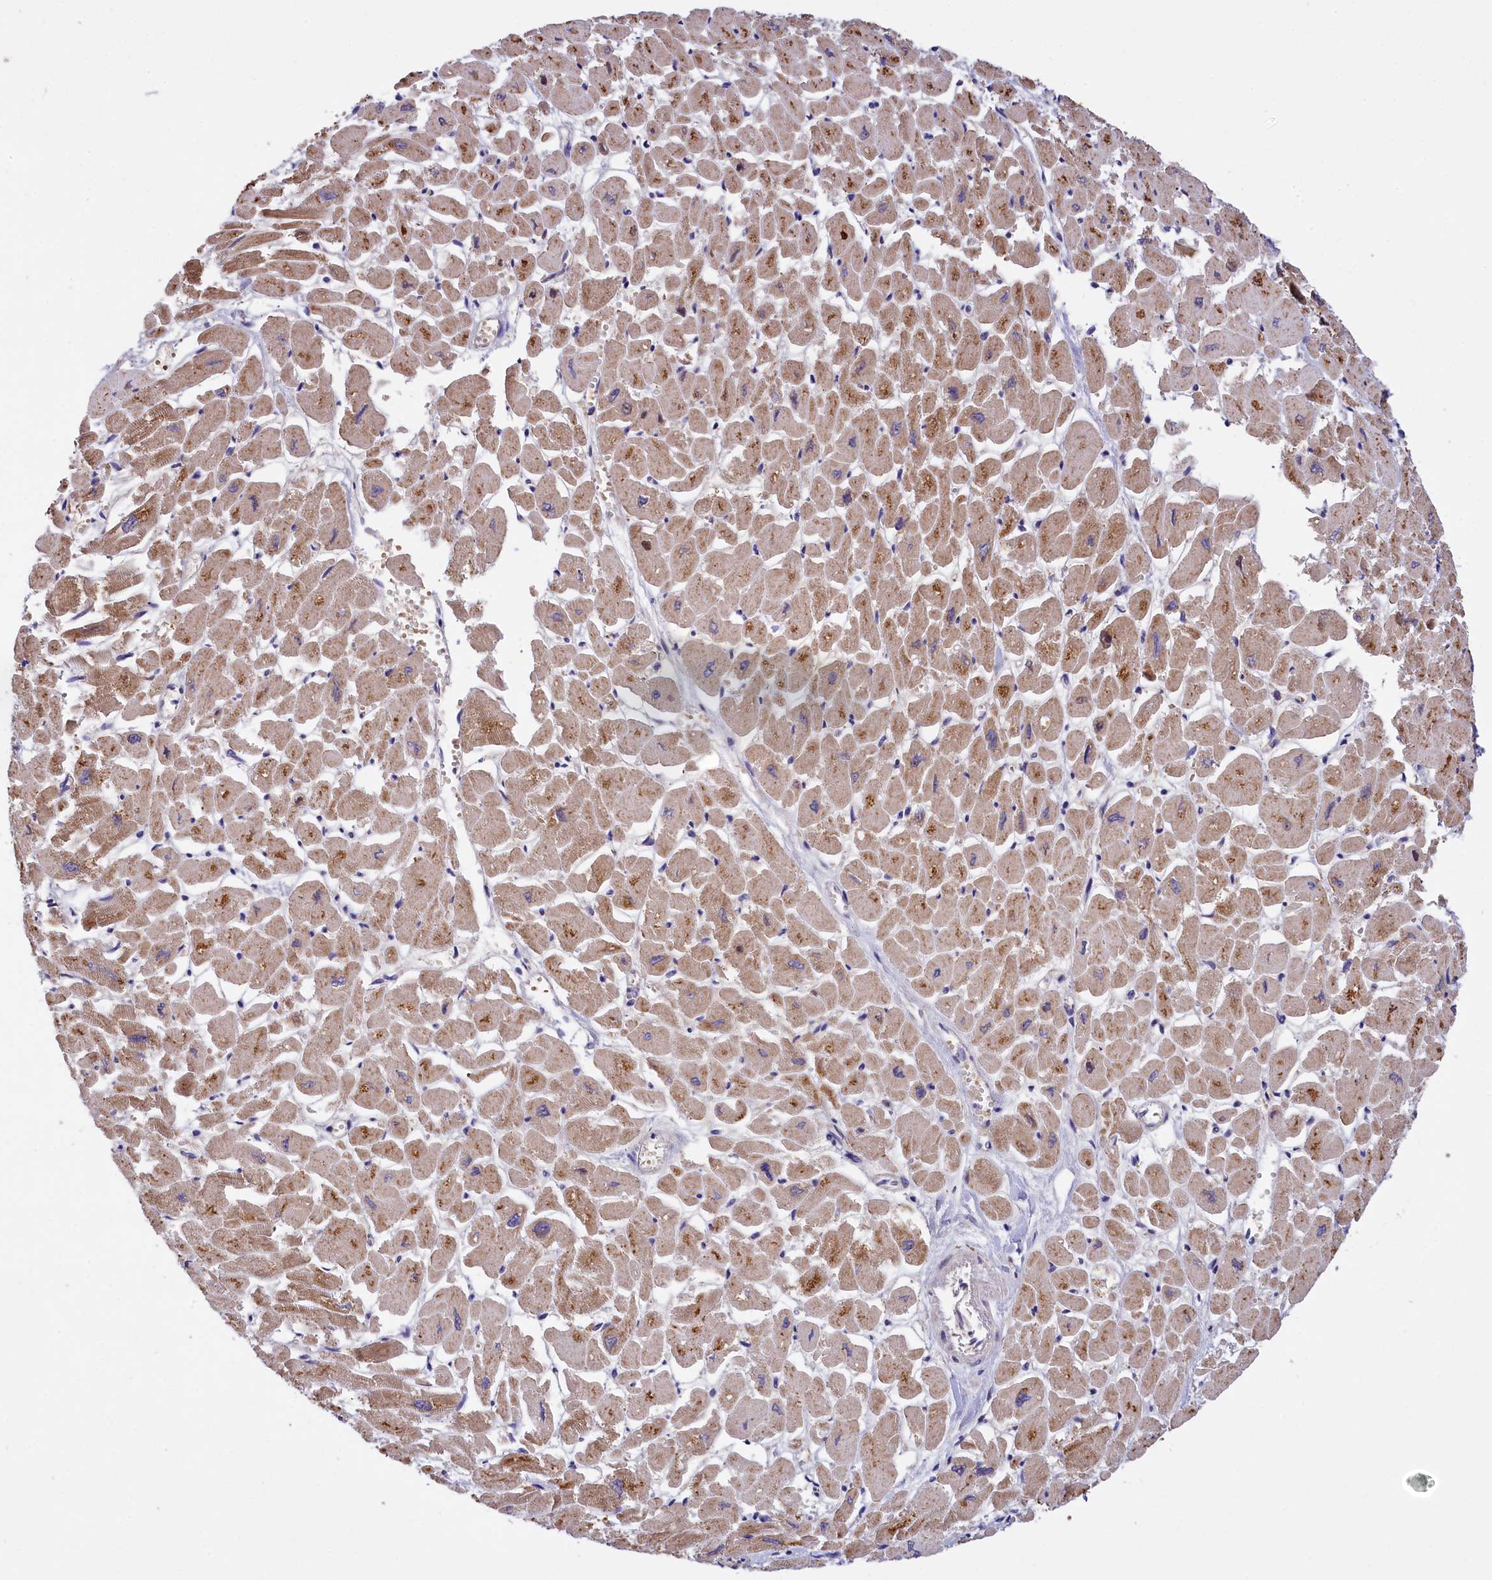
{"staining": {"intensity": "moderate", "quantity": "25%-75%", "location": "cytoplasmic/membranous"}, "tissue": "heart muscle", "cell_type": "Cardiomyocytes", "image_type": "normal", "snomed": [{"axis": "morphology", "description": "Normal tissue, NOS"}, {"axis": "topography", "description": "Heart"}], "caption": "High-power microscopy captured an IHC micrograph of benign heart muscle, revealing moderate cytoplasmic/membranous staining in approximately 25%-75% of cardiomyocytes.", "gene": "NAIP", "patient": {"sex": "male", "age": 54}}